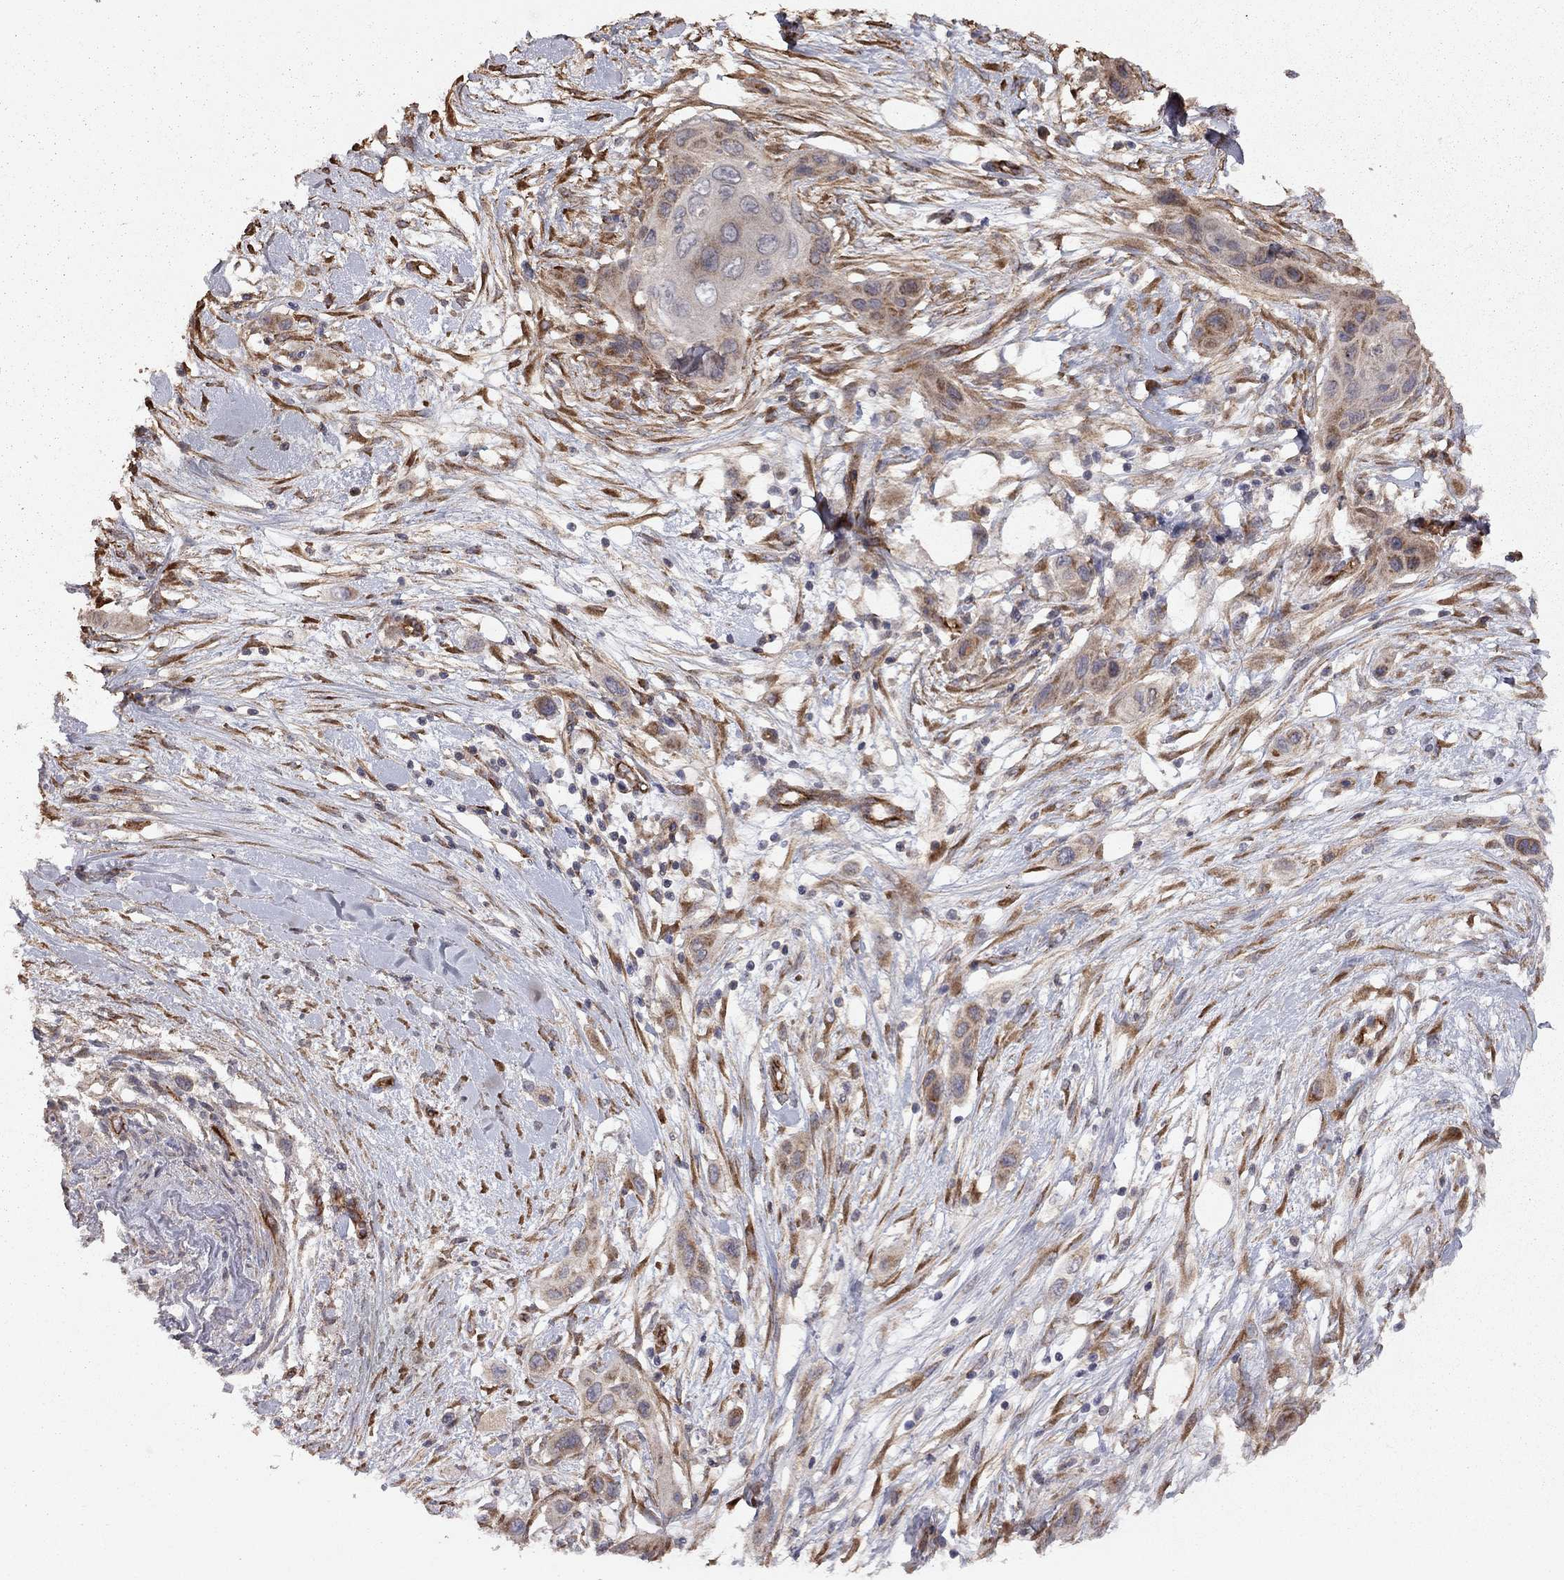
{"staining": {"intensity": "moderate", "quantity": "<25%", "location": "cytoplasmic/membranous"}, "tissue": "skin cancer", "cell_type": "Tumor cells", "image_type": "cancer", "snomed": [{"axis": "morphology", "description": "Squamous cell carcinoma, NOS"}, {"axis": "topography", "description": "Skin"}], "caption": "Squamous cell carcinoma (skin) tissue reveals moderate cytoplasmic/membranous positivity in approximately <25% of tumor cells, visualized by immunohistochemistry.", "gene": "EXOC3L2", "patient": {"sex": "male", "age": 79}}